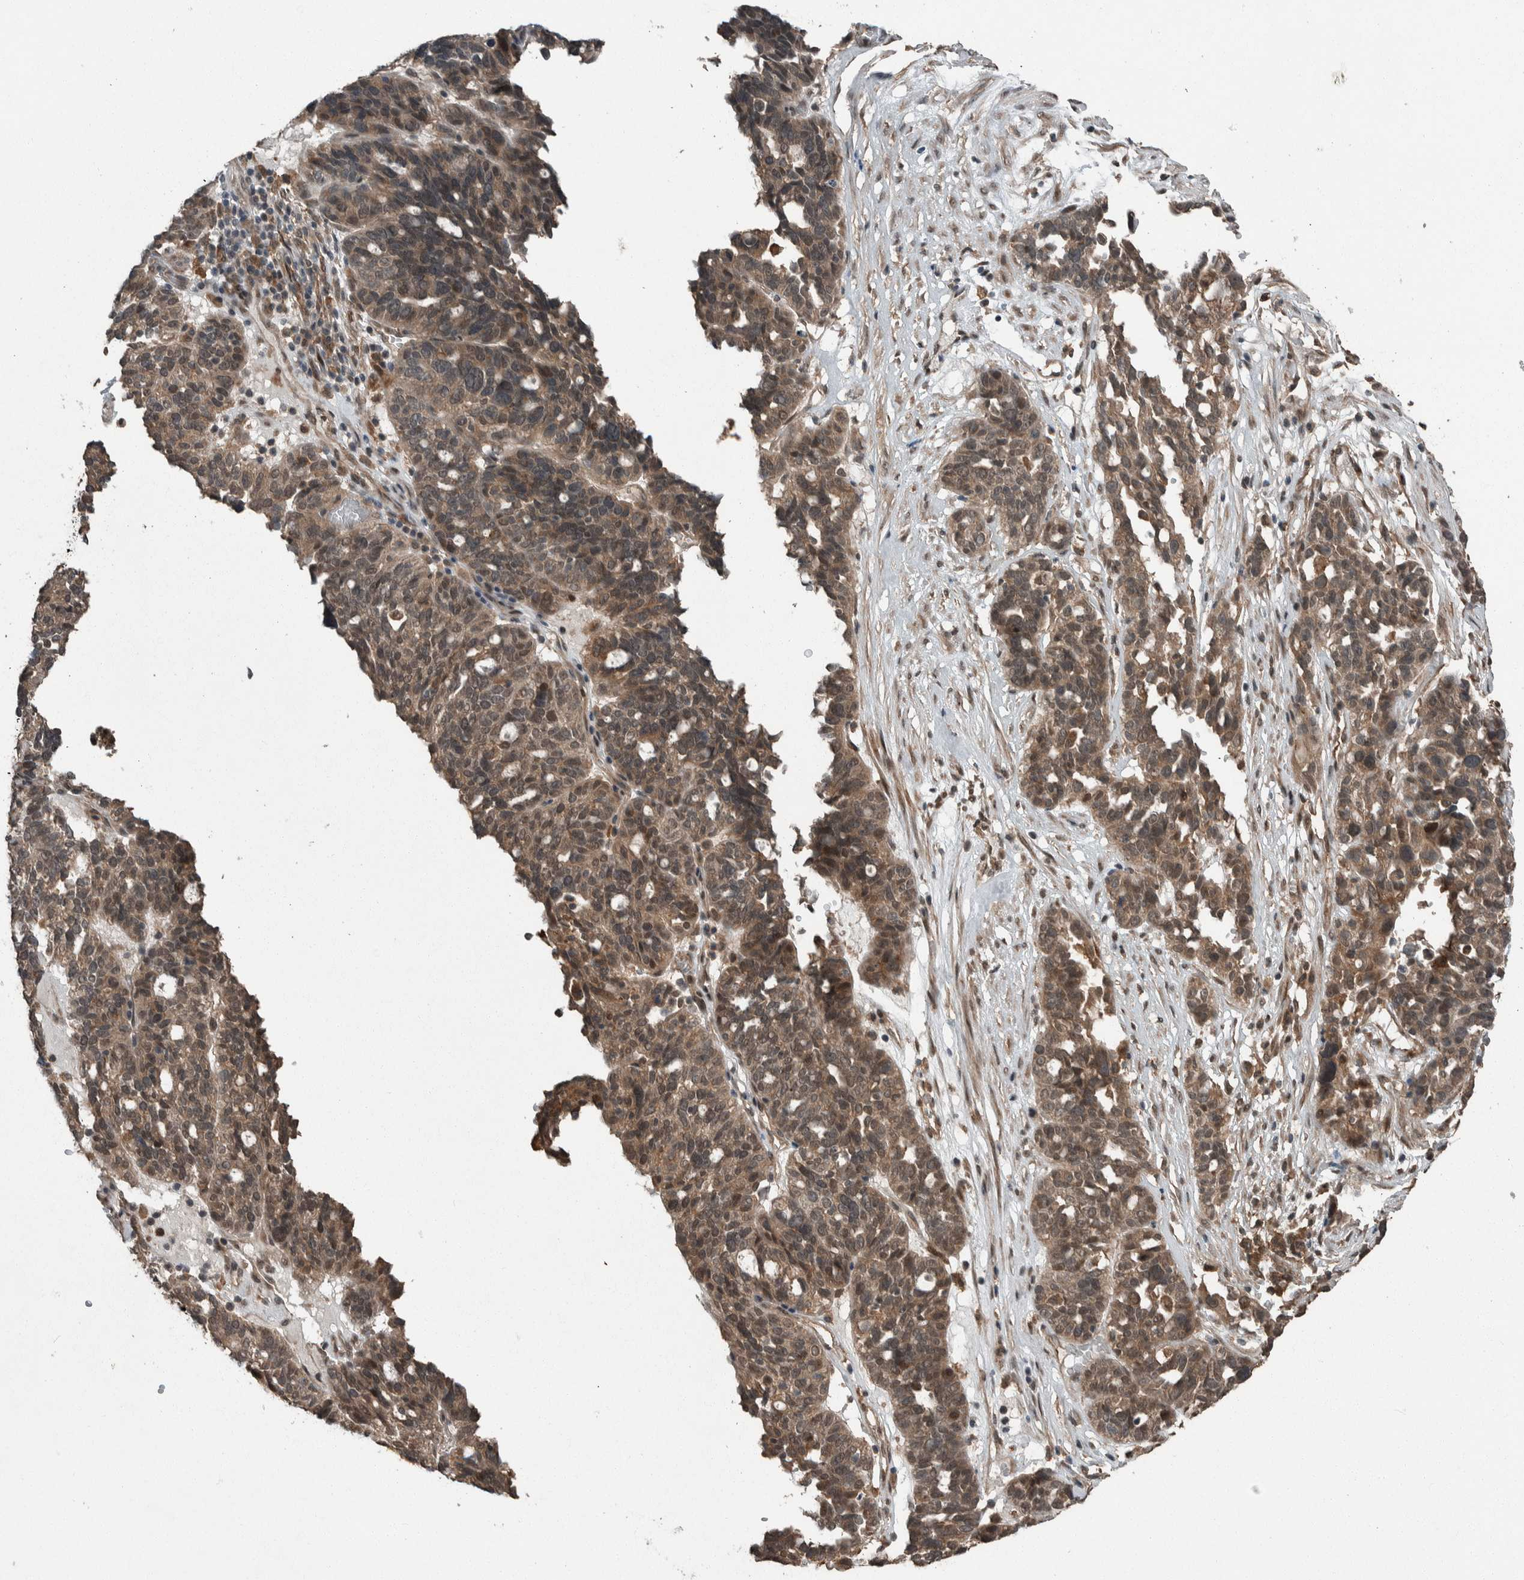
{"staining": {"intensity": "weak", "quantity": ">75%", "location": "cytoplasmic/membranous,nuclear"}, "tissue": "ovarian cancer", "cell_type": "Tumor cells", "image_type": "cancer", "snomed": [{"axis": "morphology", "description": "Cystadenocarcinoma, serous, NOS"}, {"axis": "topography", "description": "Ovary"}], "caption": "Immunohistochemistry (IHC) histopathology image of ovarian serous cystadenocarcinoma stained for a protein (brown), which shows low levels of weak cytoplasmic/membranous and nuclear expression in approximately >75% of tumor cells.", "gene": "MYO1E", "patient": {"sex": "female", "age": 59}}